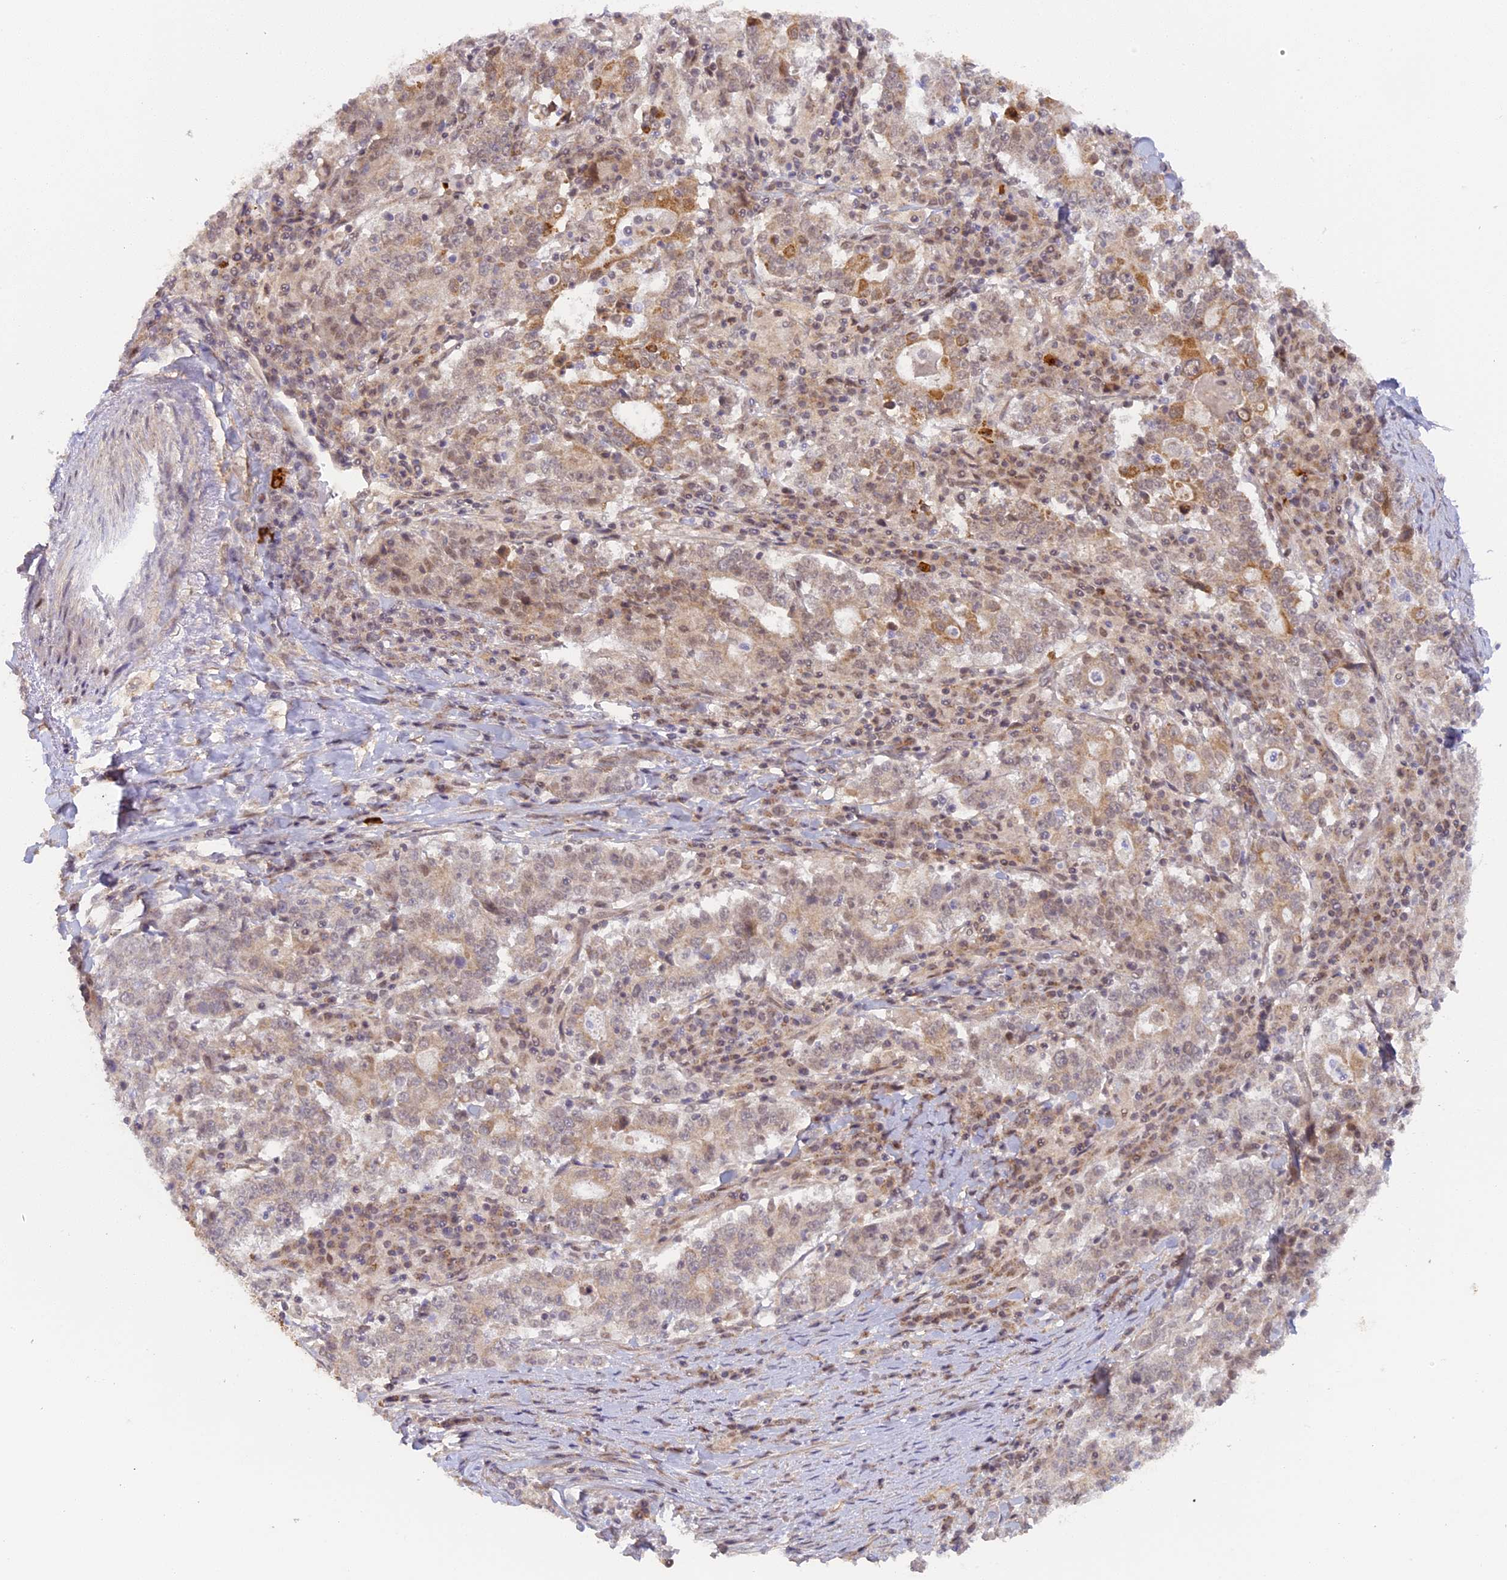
{"staining": {"intensity": "negative", "quantity": "none", "location": "none"}, "tissue": "stomach cancer", "cell_type": "Tumor cells", "image_type": "cancer", "snomed": [{"axis": "morphology", "description": "Adenocarcinoma, NOS"}, {"axis": "topography", "description": "Stomach"}], "caption": "Human adenocarcinoma (stomach) stained for a protein using IHC displays no expression in tumor cells.", "gene": "MYBL2", "patient": {"sex": "male", "age": 59}}